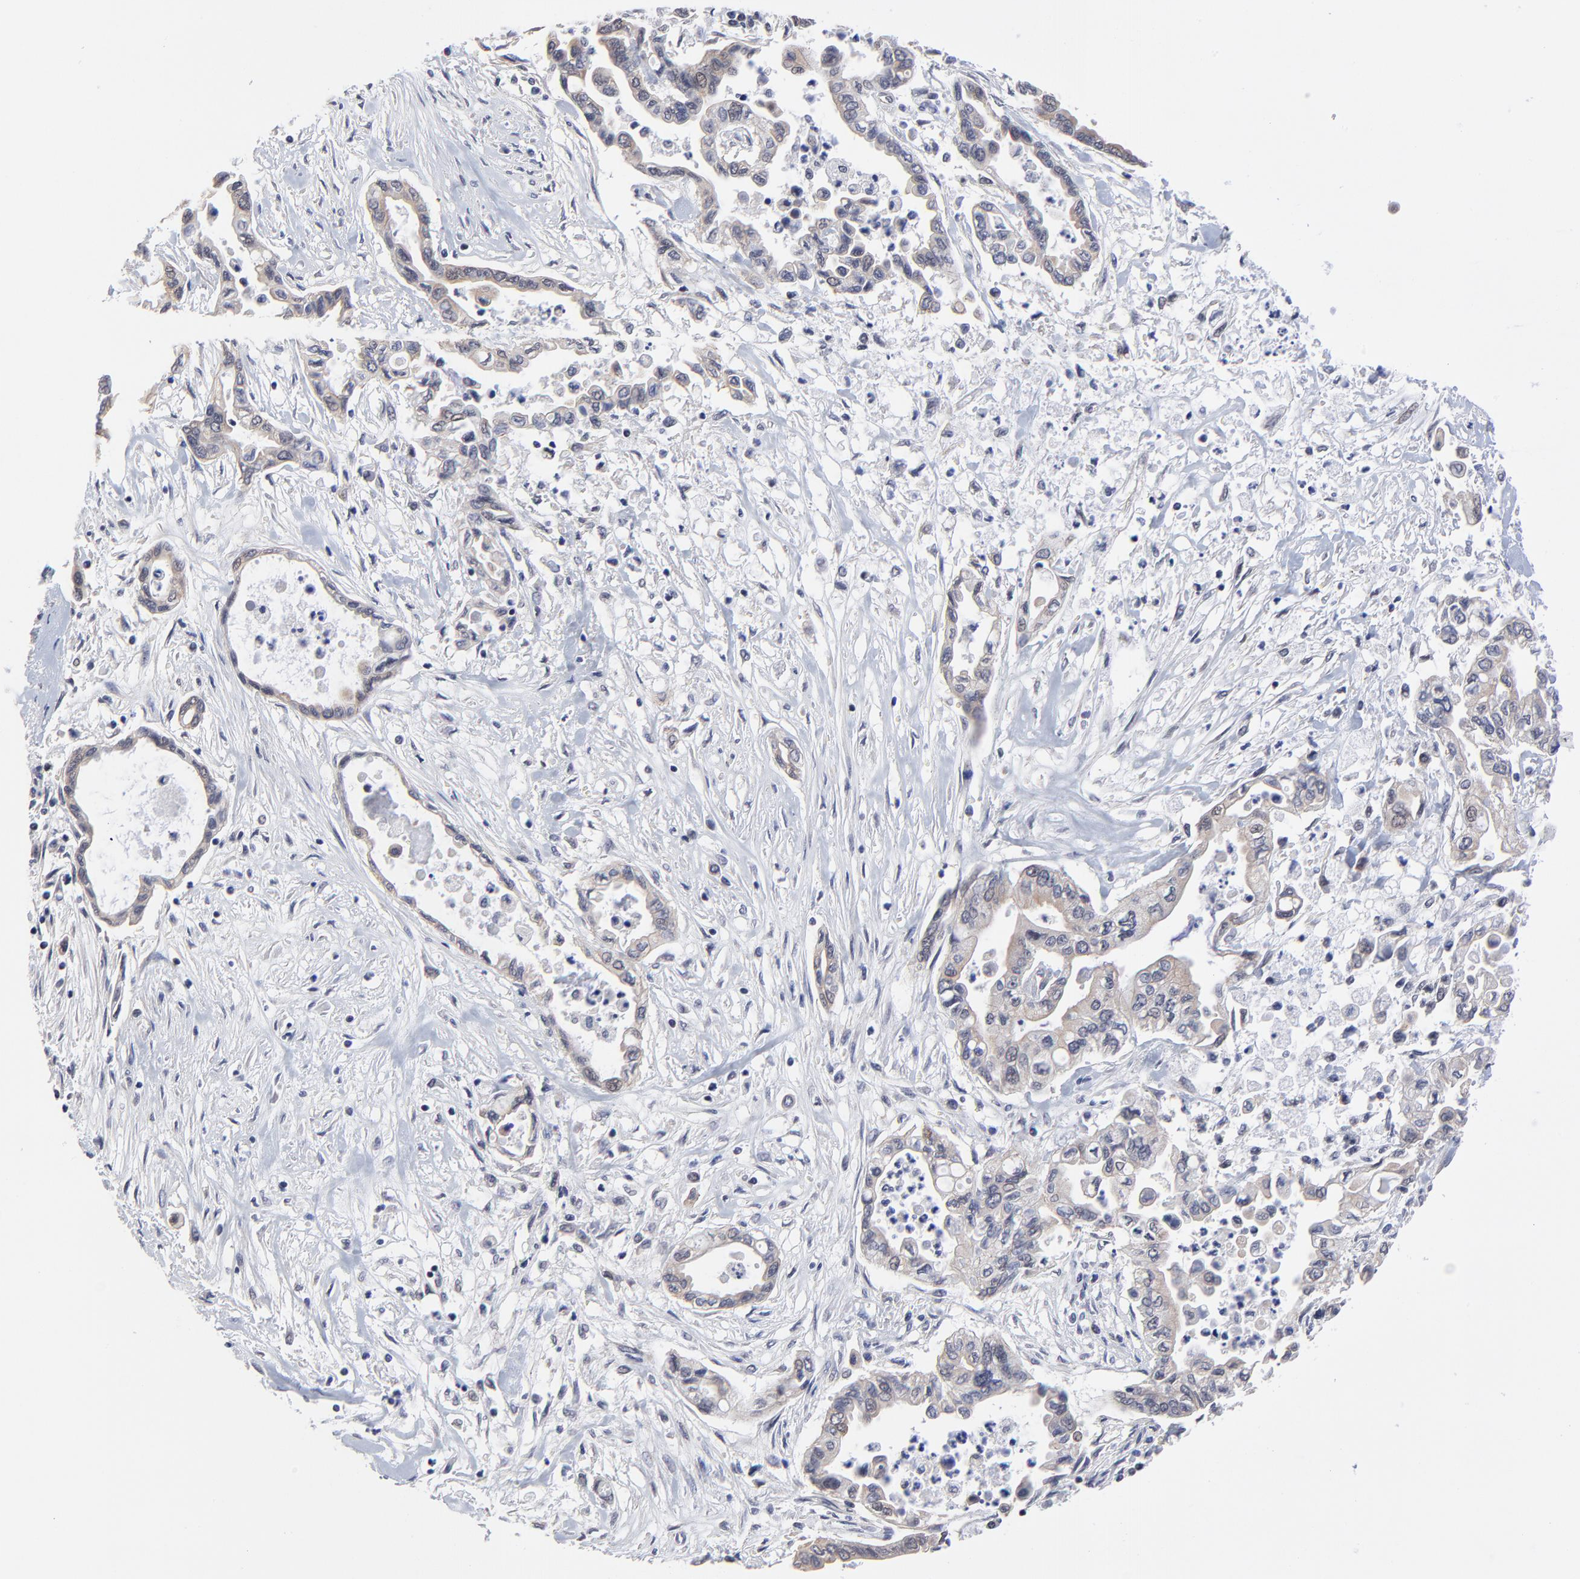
{"staining": {"intensity": "weak", "quantity": ">75%", "location": "cytoplasmic/membranous"}, "tissue": "pancreatic cancer", "cell_type": "Tumor cells", "image_type": "cancer", "snomed": [{"axis": "morphology", "description": "Adenocarcinoma, NOS"}, {"axis": "topography", "description": "Pancreas"}], "caption": "This micrograph exhibits IHC staining of pancreatic cancer (adenocarcinoma), with low weak cytoplasmic/membranous expression in about >75% of tumor cells.", "gene": "FBXO8", "patient": {"sex": "female", "age": 57}}